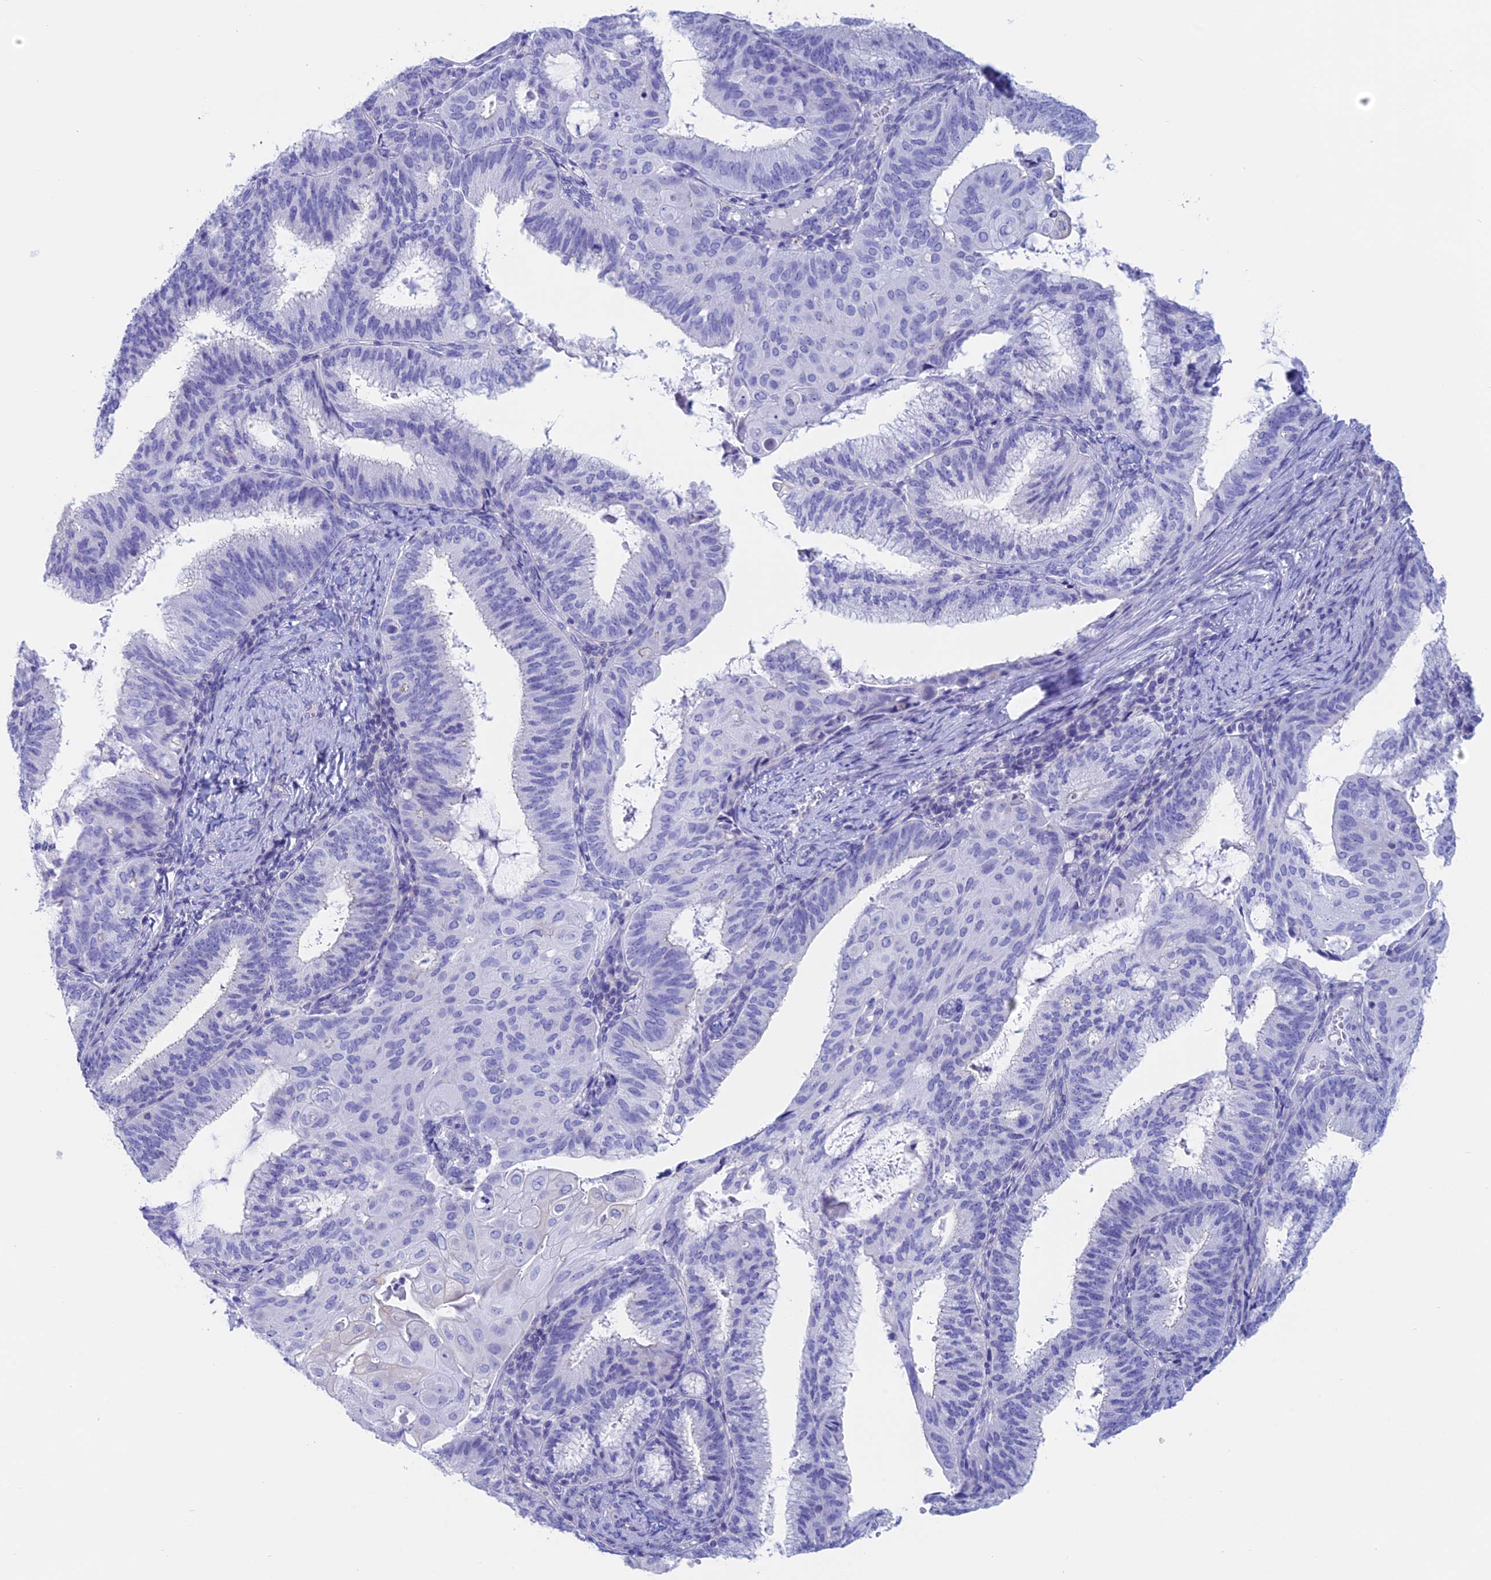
{"staining": {"intensity": "negative", "quantity": "none", "location": "none"}, "tissue": "endometrial cancer", "cell_type": "Tumor cells", "image_type": "cancer", "snomed": [{"axis": "morphology", "description": "Adenocarcinoma, NOS"}, {"axis": "topography", "description": "Endometrium"}], "caption": "Immunohistochemical staining of adenocarcinoma (endometrial) shows no significant staining in tumor cells.", "gene": "RP1", "patient": {"sex": "female", "age": 49}}